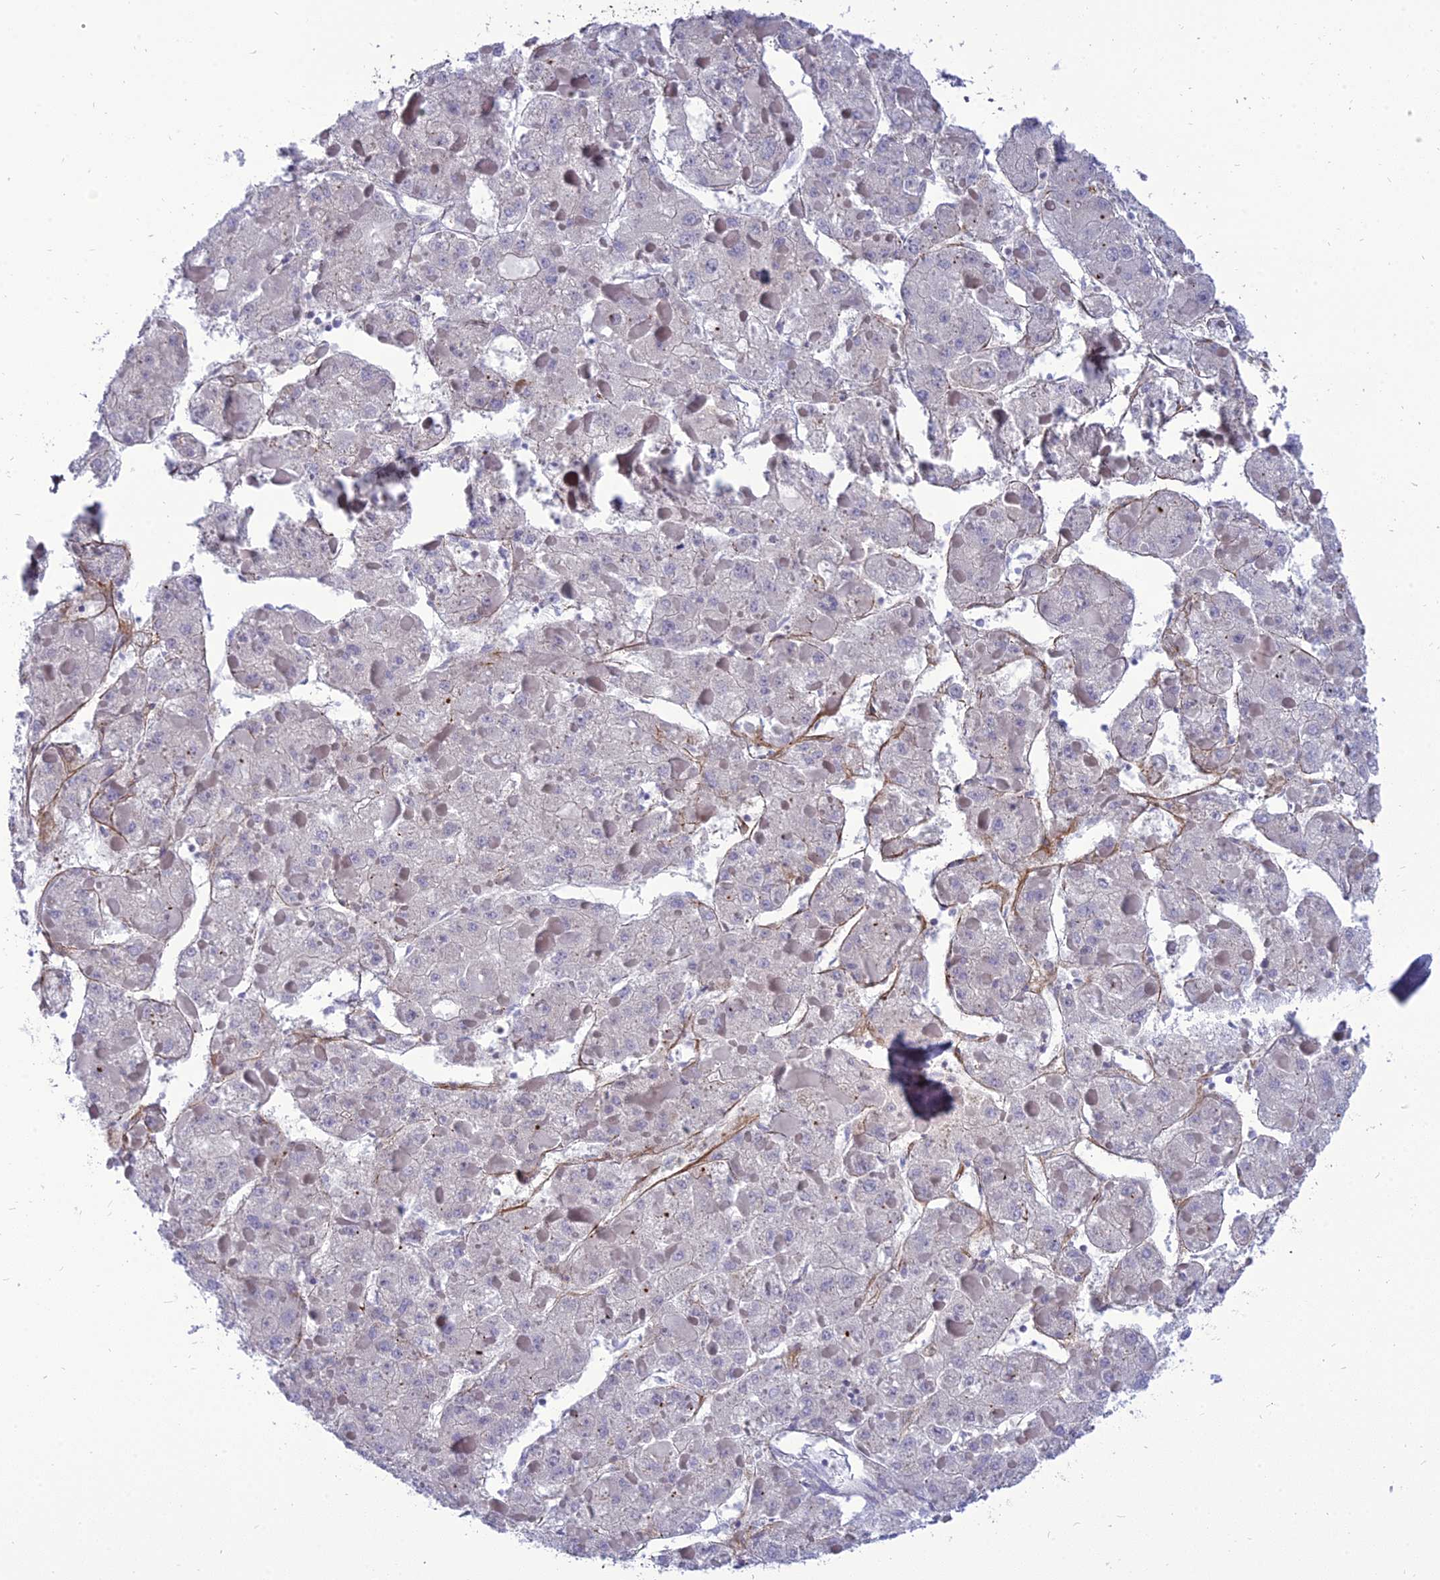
{"staining": {"intensity": "negative", "quantity": "none", "location": "none"}, "tissue": "liver cancer", "cell_type": "Tumor cells", "image_type": "cancer", "snomed": [{"axis": "morphology", "description": "Carcinoma, Hepatocellular, NOS"}, {"axis": "topography", "description": "Liver"}], "caption": "High magnification brightfield microscopy of liver hepatocellular carcinoma stained with DAB (3,3'-diaminobenzidine) (brown) and counterstained with hematoxylin (blue): tumor cells show no significant expression.", "gene": "MBD3L1", "patient": {"sex": "female", "age": 73}}